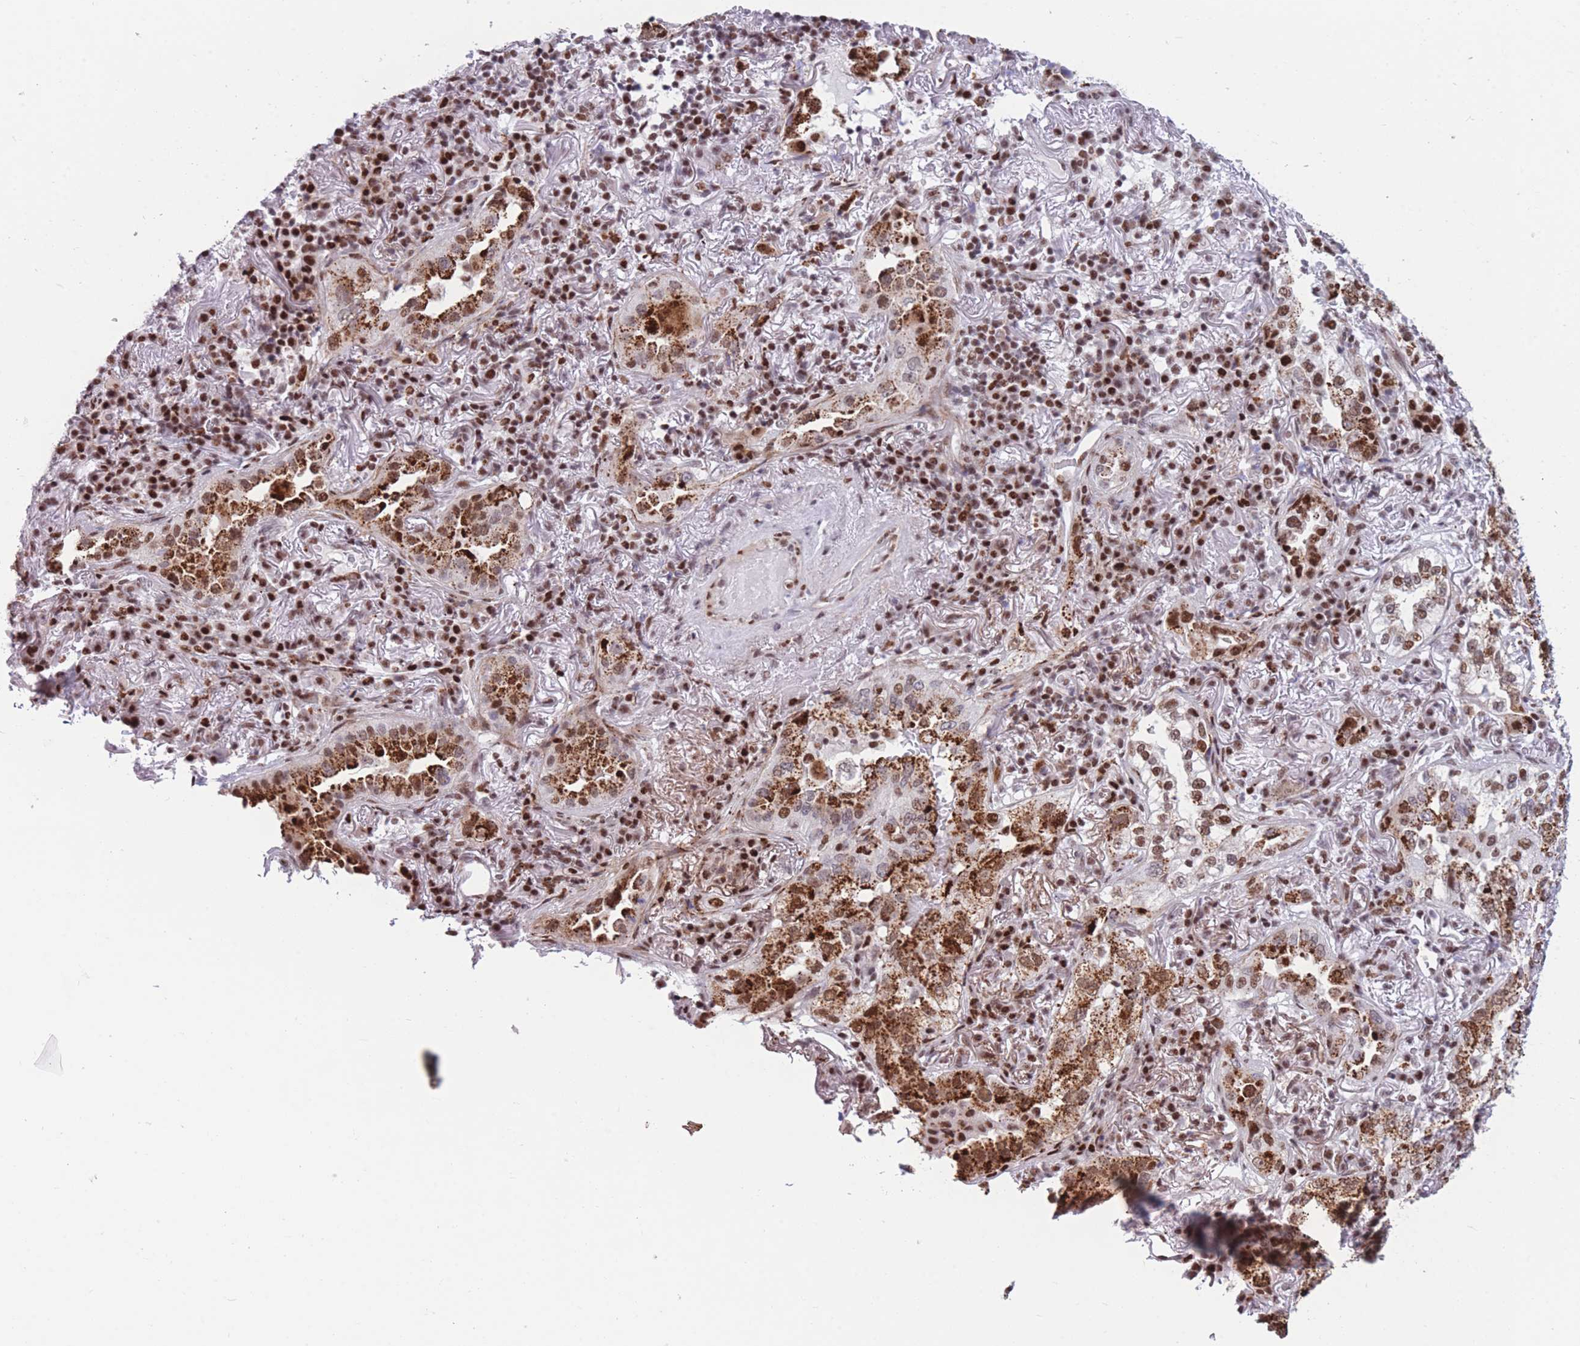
{"staining": {"intensity": "strong", "quantity": ">75%", "location": "cytoplasmic/membranous,nuclear"}, "tissue": "lung cancer", "cell_type": "Tumor cells", "image_type": "cancer", "snomed": [{"axis": "morphology", "description": "Adenocarcinoma, NOS"}, {"axis": "topography", "description": "Lung"}], "caption": "Adenocarcinoma (lung) was stained to show a protein in brown. There is high levels of strong cytoplasmic/membranous and nuclear positivity in approximately >75% of tumor cells. The protein is shown in brown color, while the nuclei are stained blue.", "gene": "DNAJC3", "patient": {"sex": "female", "age": 69}}